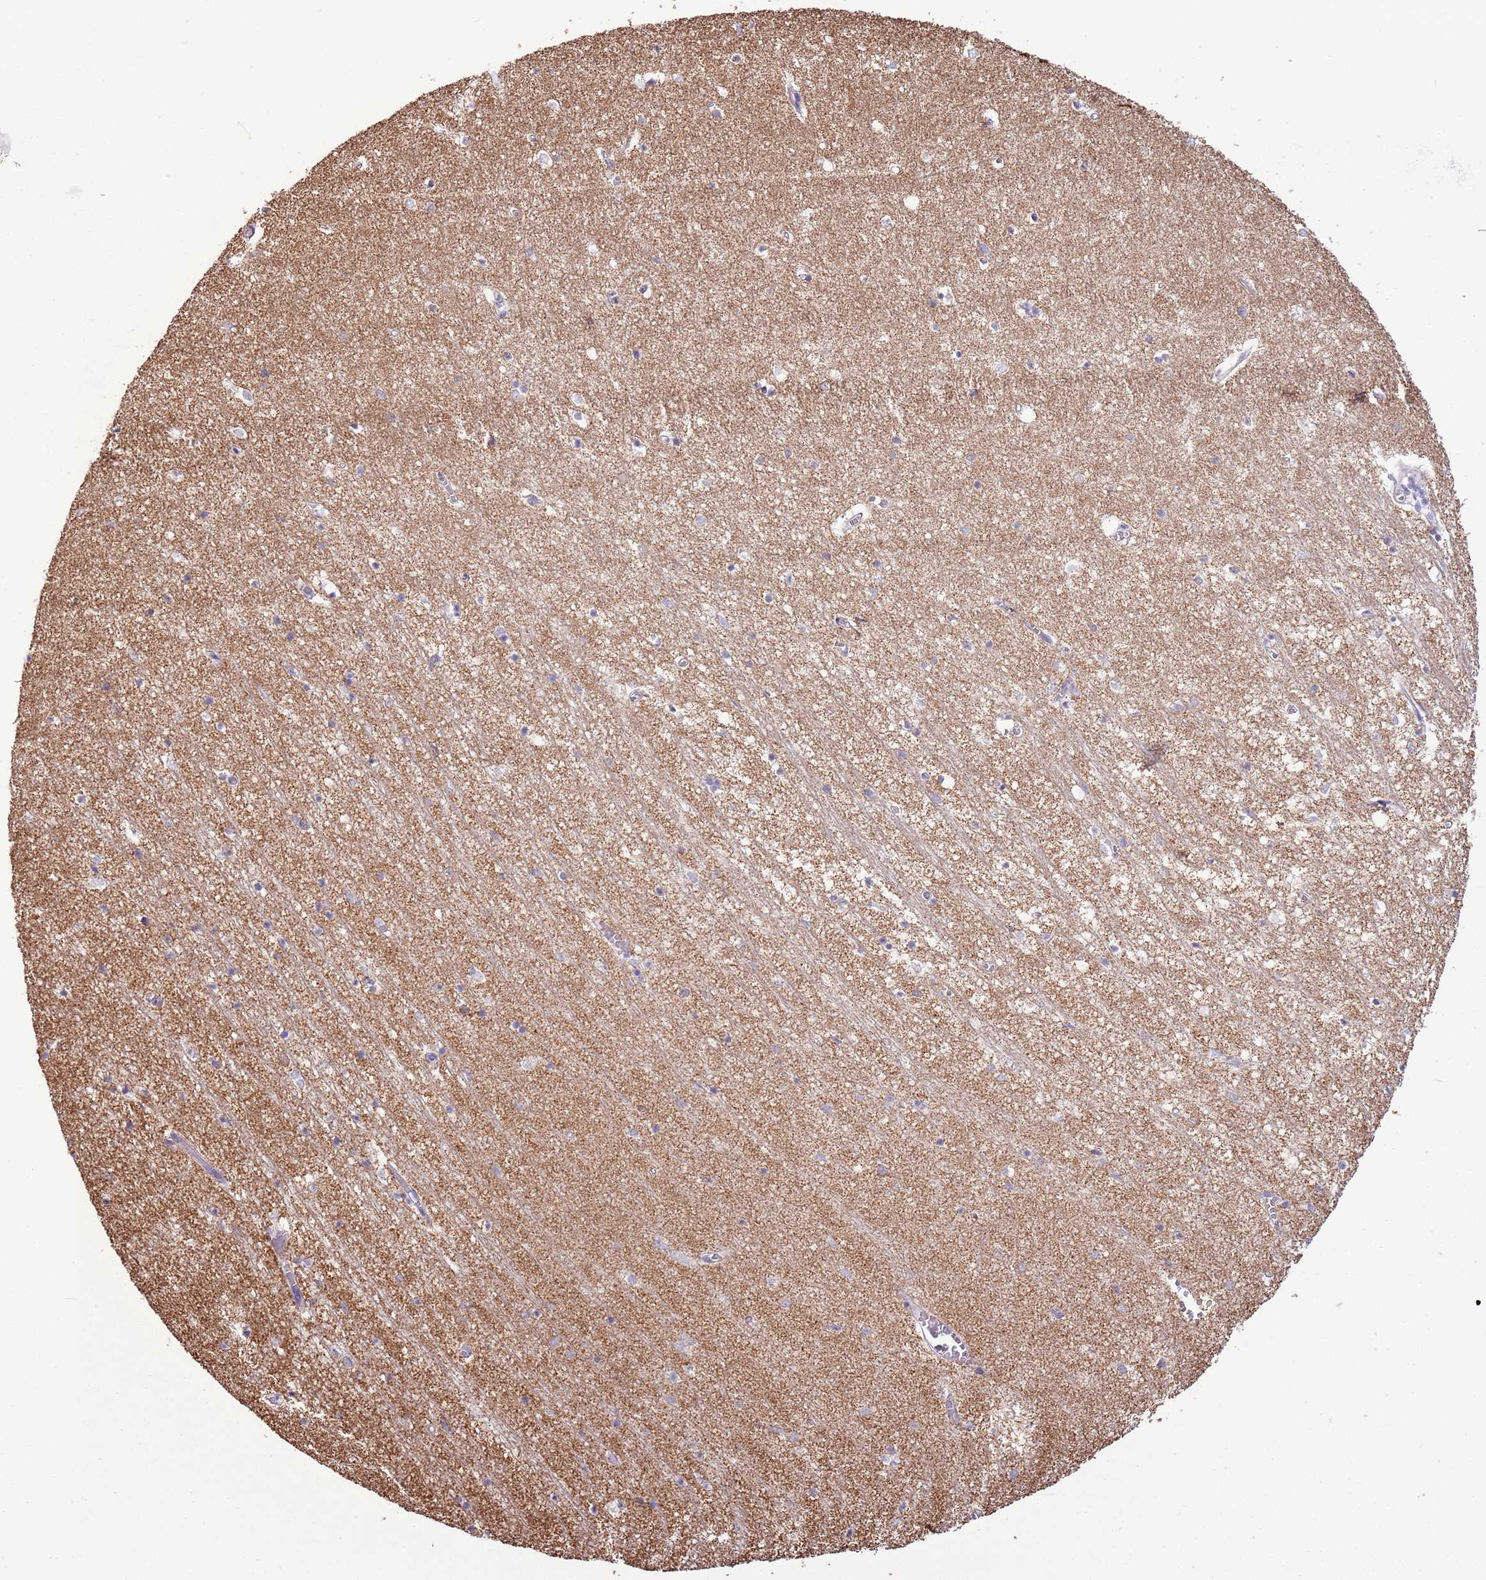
{"staining": {"intensity": "negative", "quantity": "none", "location": "none"}, "tissue": "hippocampus", "cell_type": "Glial cells", "image_type": "normal", "snomed": [{"axis": "morphology", "description": "Normal tissue, NOS"}, {"axis": "topography", "description": "Hippocampus"}], "caption": "Immunohistochemistry histopathology image of normal hippocampus: hippocampus stained with DAB displays no significant protein staining in glial cells. The staining is performed using DAB brown chromogen with nuclei counter-stained in using hematoxylin.", "gene": "SLC23A1", "patient": {"sex": "female", "age": 64}}